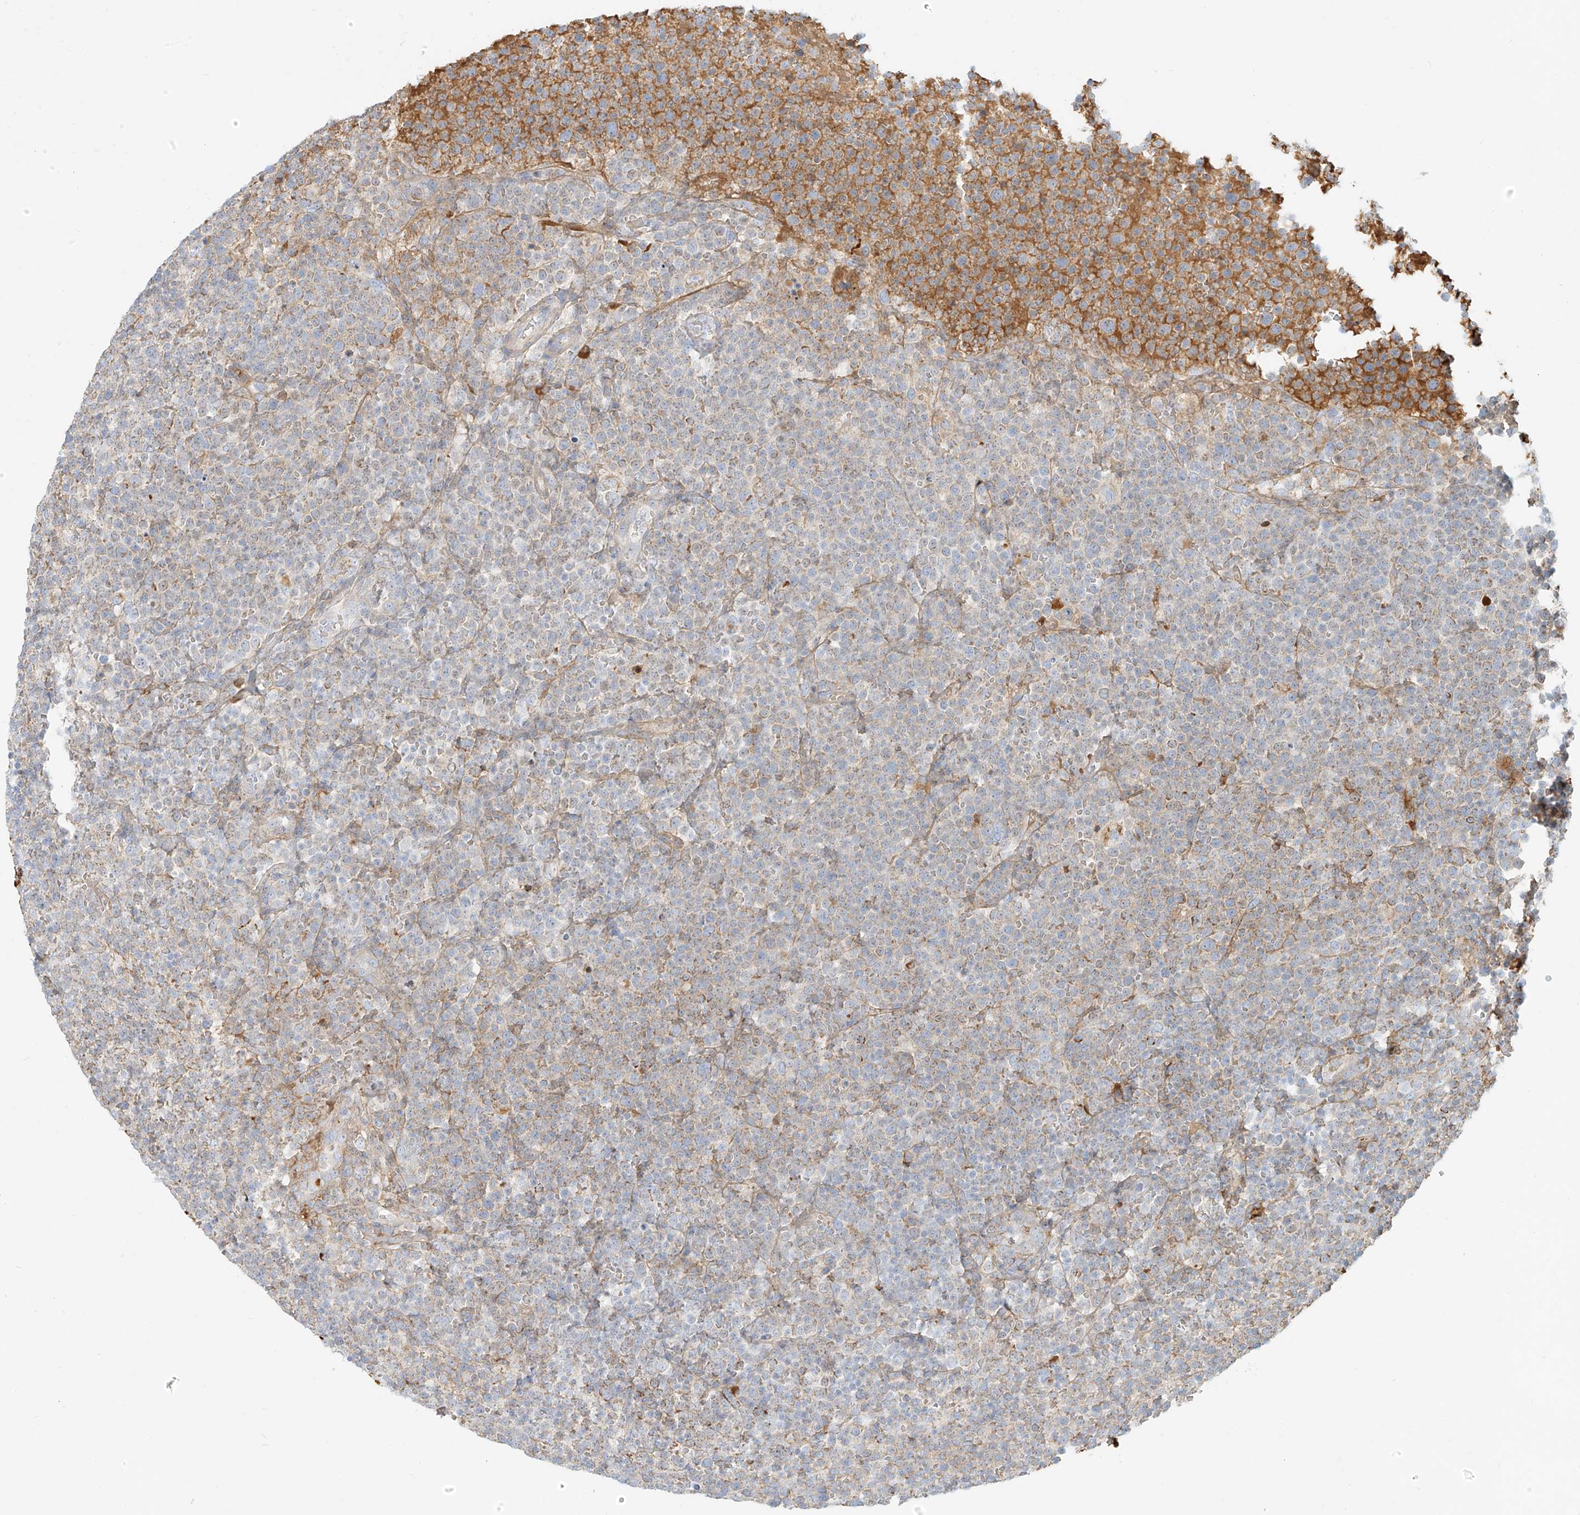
{"staining": {"intensity": "moderate", "quantity": "<25%", "location": "cytoplasmic/membranous"}, "tissue": "lymphoma", "cell_type": "Tumor cells", "image_type": "cancer", "snomed": [{"axis": "morphology", "description": "Malignant lymphoma, non-Hodgkin's type, High grade"}, {"axis": "topography", "description": "Lymph node"}], "caption": "Immunohistochemical staining of high-grade malignant lymphoma, non-Hodgkin's type exhibits low levels of moderate cytoplasmic/membranous protein staining in about <25% of tumor cells.", "gene": "OCSTAMP", "patient": {"sex": "male", "age": 61}}